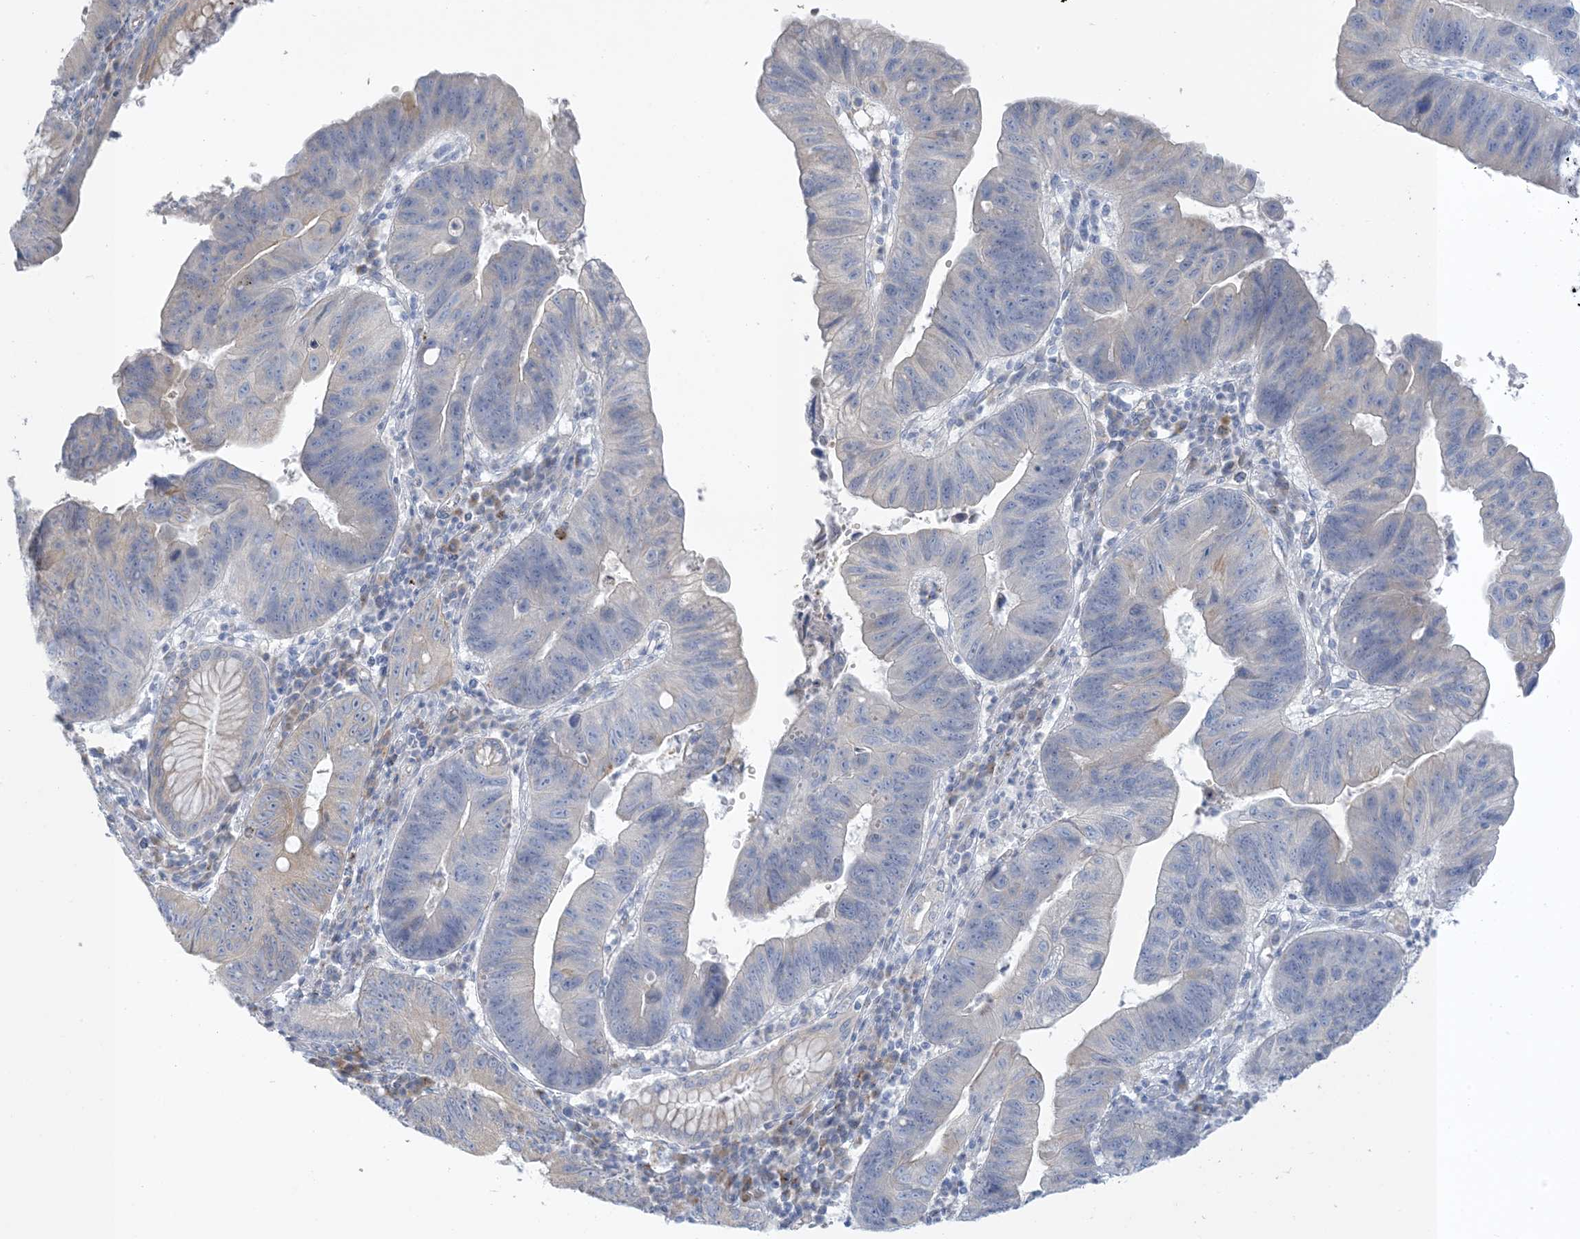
{"staining": {"intensity": "negative", "quantity": "none", "location": "none"}, "tissue": "stomach cancer", "cell_type": "Tumor cells", "image_type": "cancer", "snomed": [{"axis": "morphology", "description": "Adenocarcinoma, NOS"}, {"axis": "topography", "description": "Stomach"}], "caption": "The image displays no staining of tumor cells in adenocarcinoma (stomach). The staining was performed using DAB to visualize the protein expression in brown, while the nuclei were stained in blue with hematoxylin (Magnification: 20x).", "gene": "XIRP2", "patient": {"sex": "male", "age": 59}}